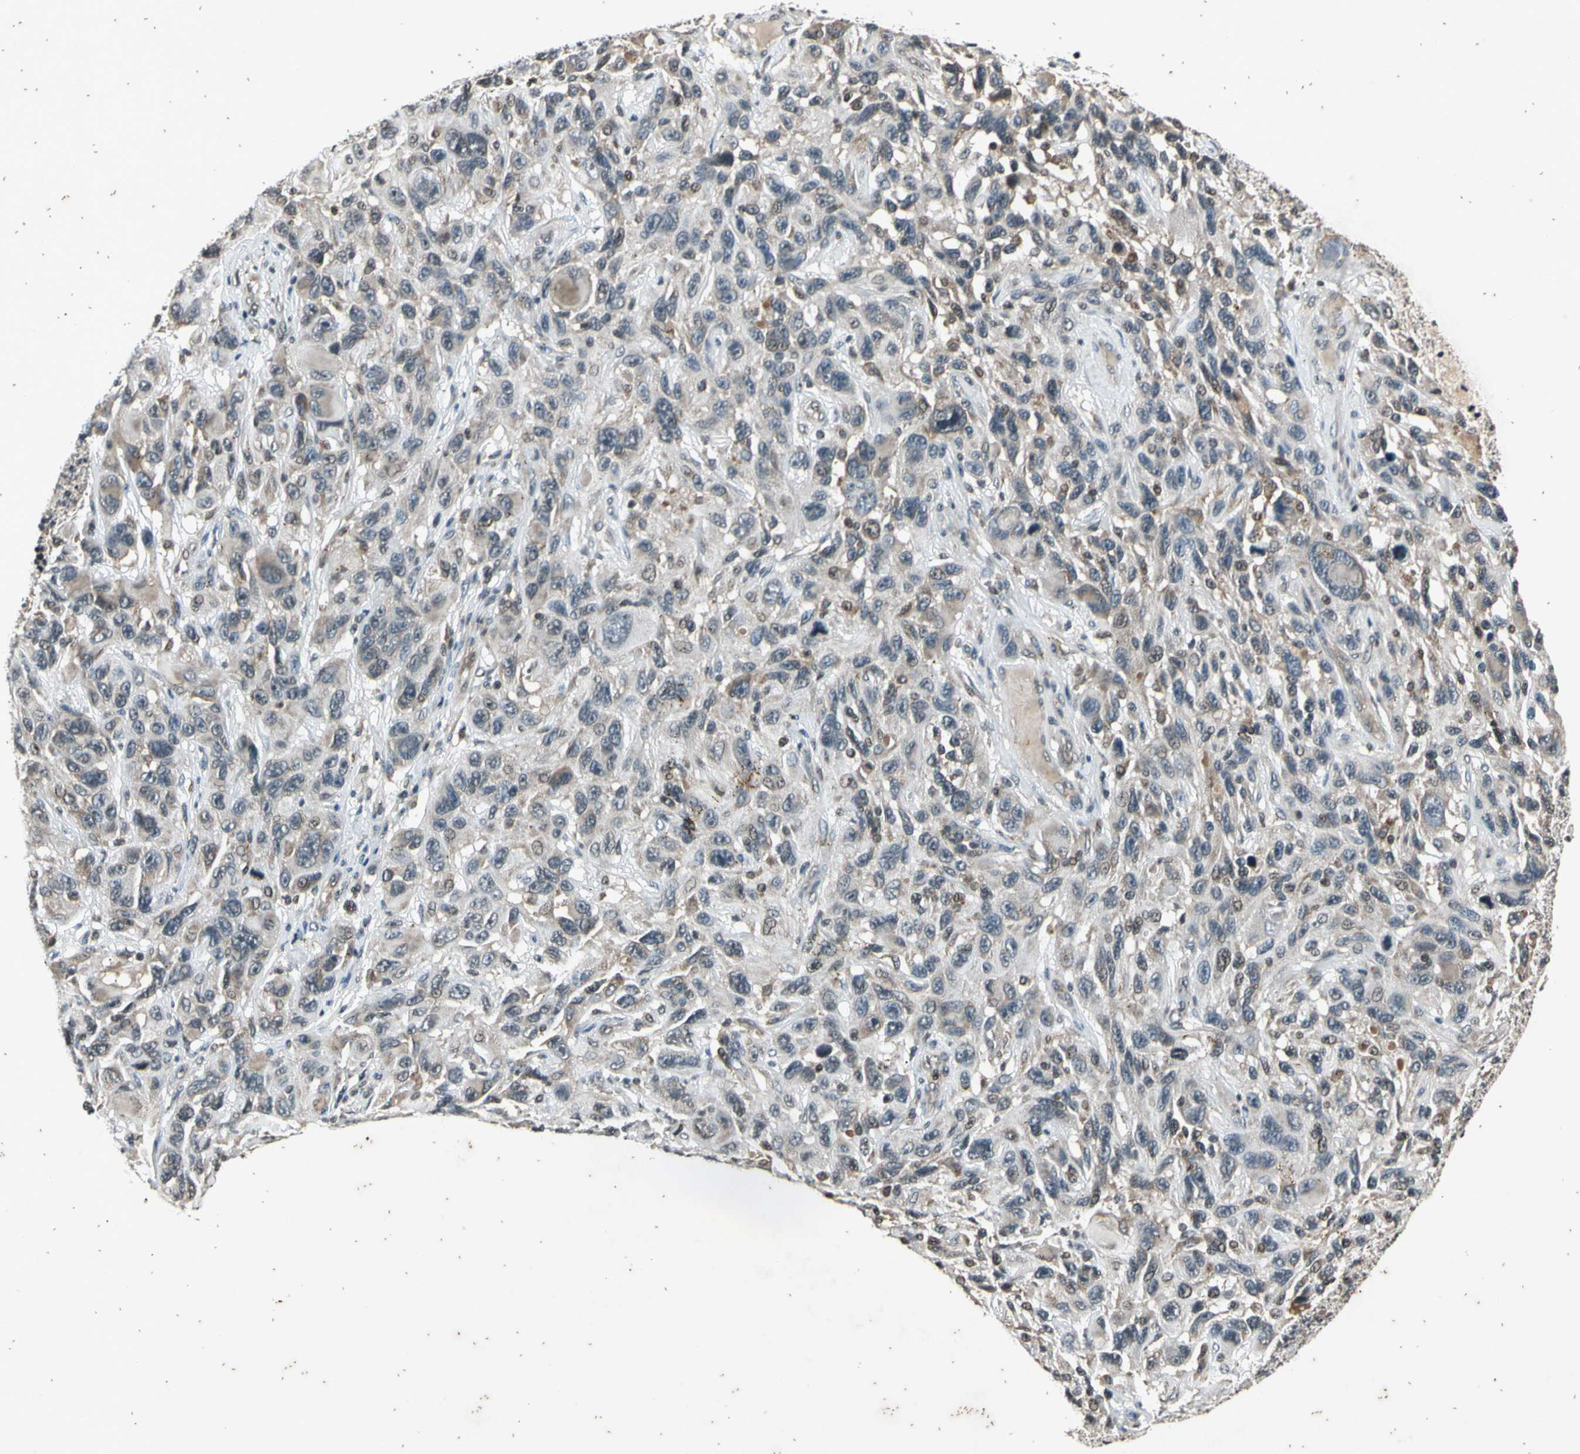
{"staining": {"intensity": "negative", "quantity": "none", "location": "none"}, "tissue": "melanoma", "cell_type": "Tumor cells", "image_type": "cancer", "snomed": [{"axis": "morphology", "description": "Malignant melanoma, NOS"}, {"axis": "topography", "description": "Skin"}], "caption": "Immunohistochemistry histopathology image of neoplastic tissue: melanoma stained with DAB (3,3'-diaminobenzidine) reveals no significant protein expression in tumor cells. Brightfield microscopy of immunohistochemistry (IHC) stained with DAB (brown) and hematoxylin (blue), captured at high magnification.", "gene": "EFNB2", "patient": {"sex": "male", "age": 53}}